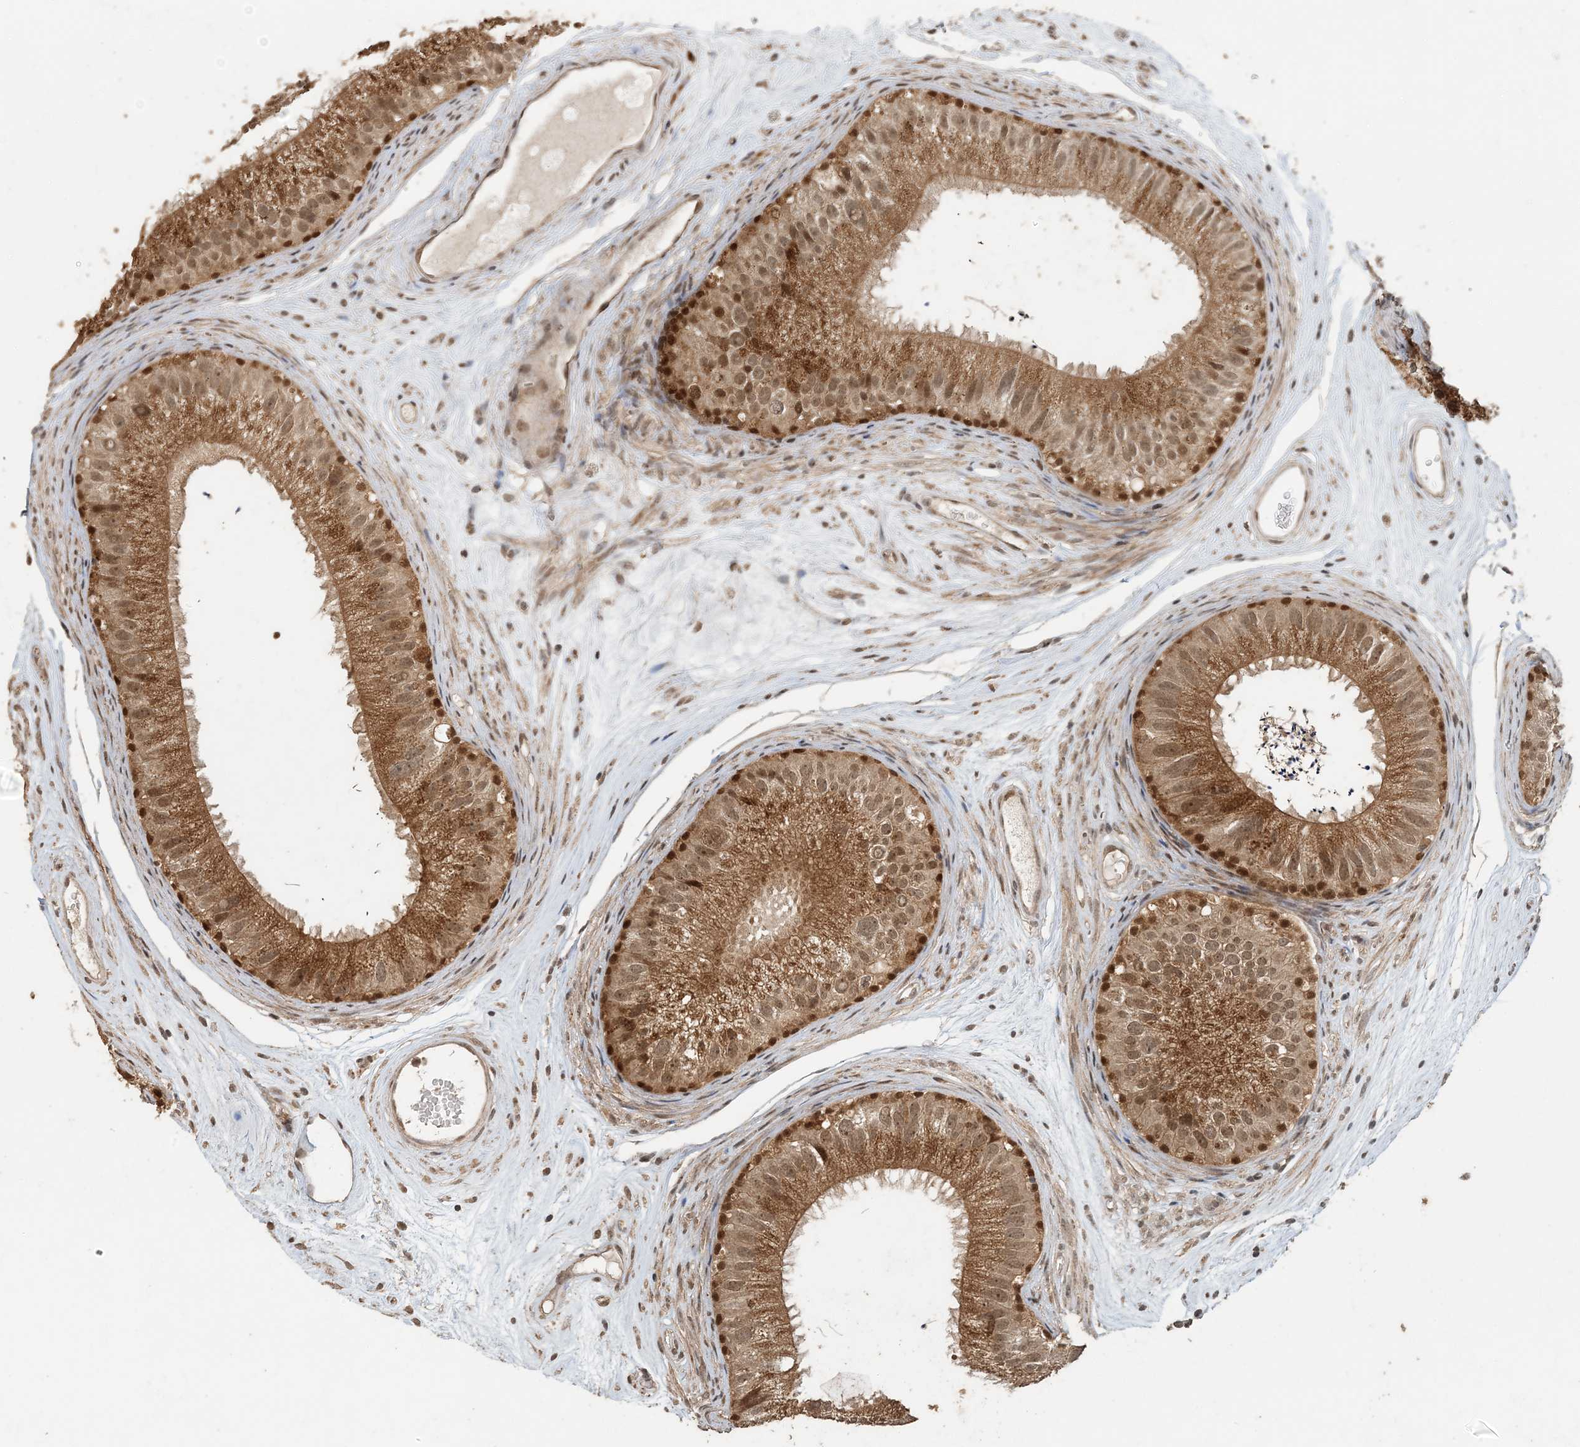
{"staining": {"intensity": "moderate", "quantity": ">75%", "location": "cytoplasmic/membranous,nuclear"}, "tissue": "epididymis", "cell_type": "Glandular cells", "image_type": "normal", "snomed": [{"axis": "morphology", "description": "Normal tissue, NOS"}, {"axis": "topography", "description": "Epididymis"}], "caption": "Brown immunohistochemical staining in unremarkable epididymis exhibits moderate cytoplasmic/membranous,nuclear positivity in about >75% of glandular cells. Nuclei are stained in blue.", "gene": "ATP13A2", "patient": {"sex": "male", "age": 77}}